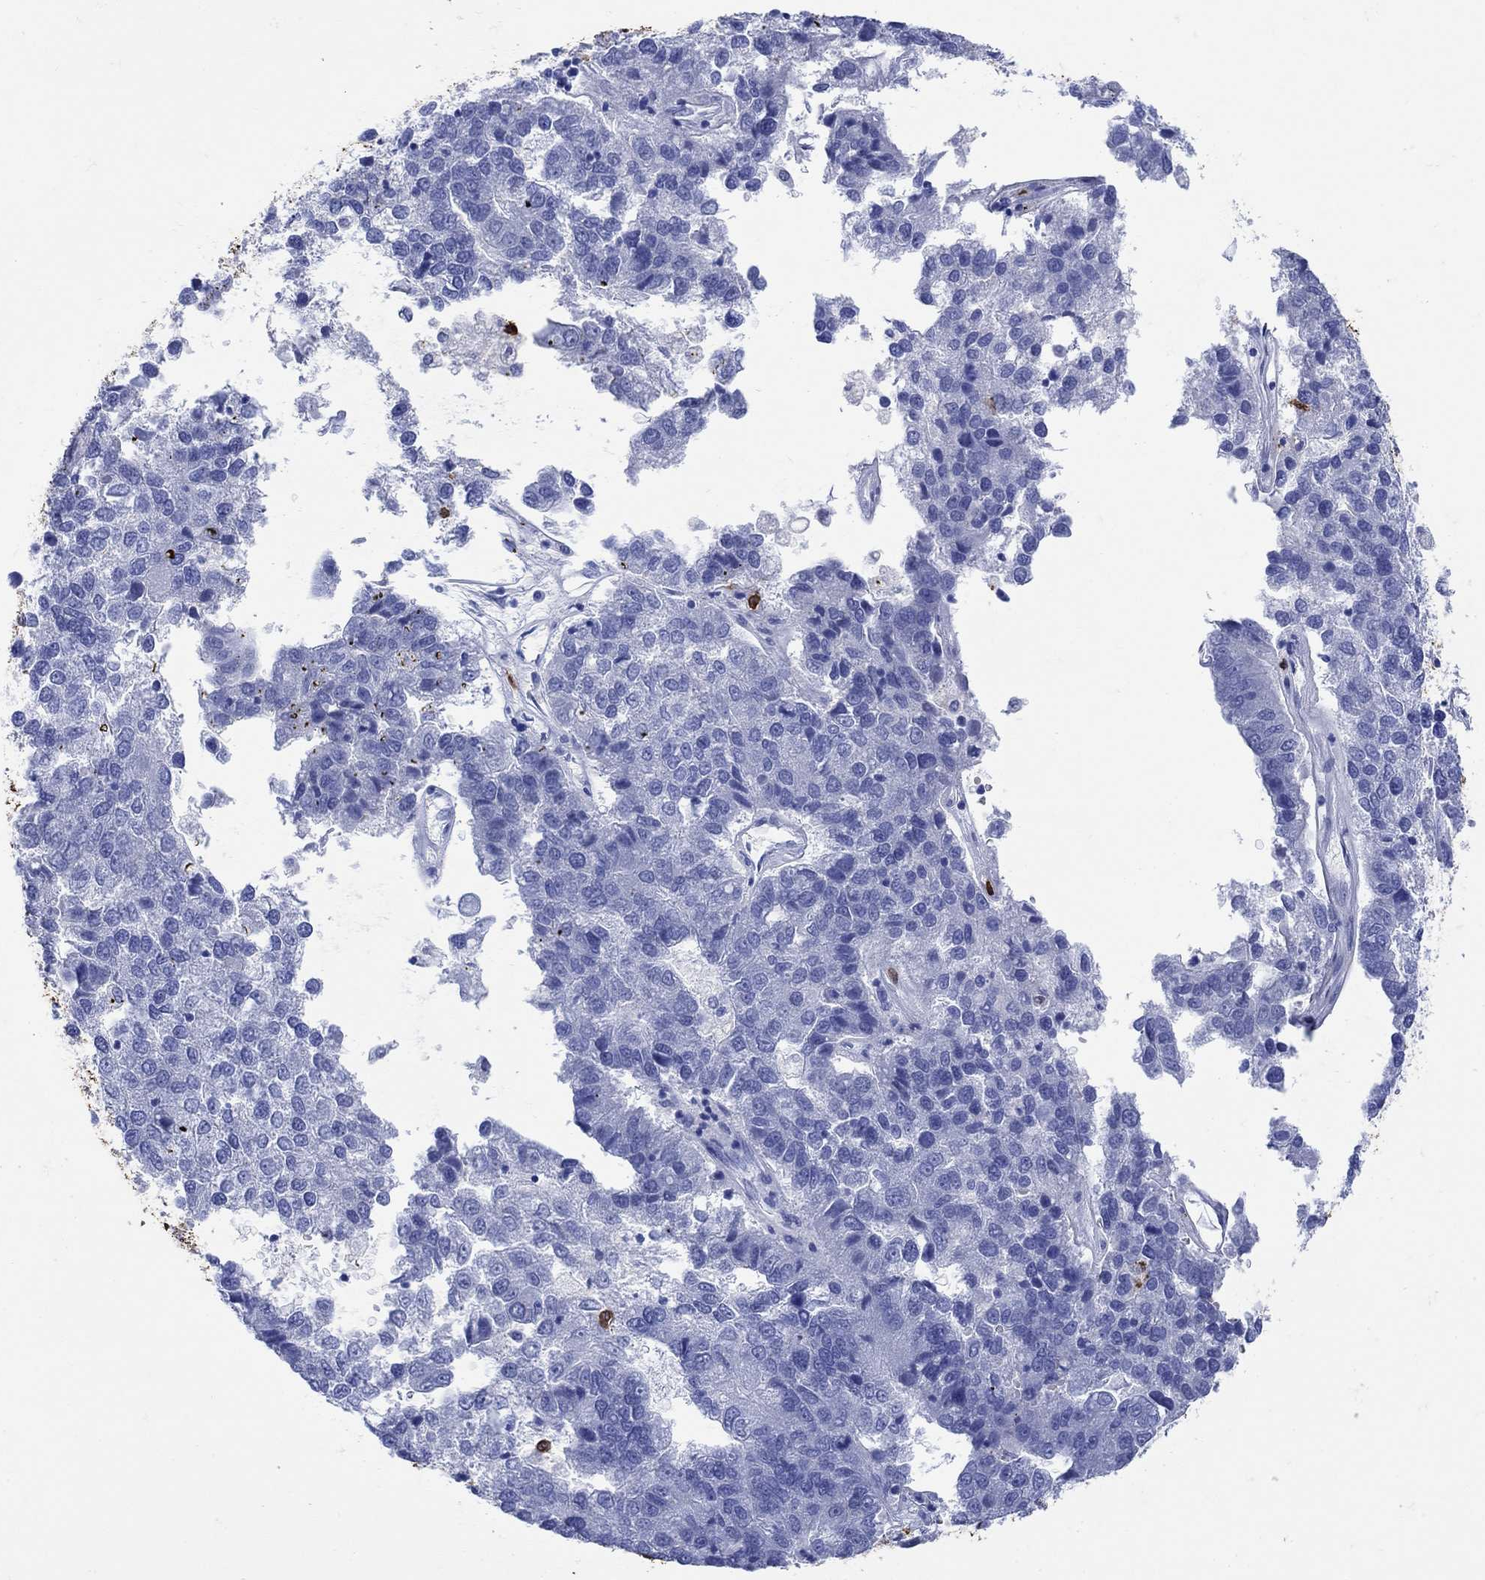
{"staining": {"intensity": "negative", "quantity": "none", "location": "none"}, "tissue": "pancreatic cancer", "cell_type": "Tumor cells", "image_type": "cancer", "snomed": [{"axis": "morphology", "description": "Adenocarcinoma, NOS"}, {"axis": "topography", "description": "Pancreas"}], "caption": "Immunohistochemistry of human pancreatic adenocarcinoma exhibits no positivity in tumor cells. The staining is performed using DAB (3,3'-diaminobenzidine) brown chromogen with nuclei counter-stained in using hematoxylin.", "gene": "LINGO3", "patient": {"sex": "female", "age": 61}}